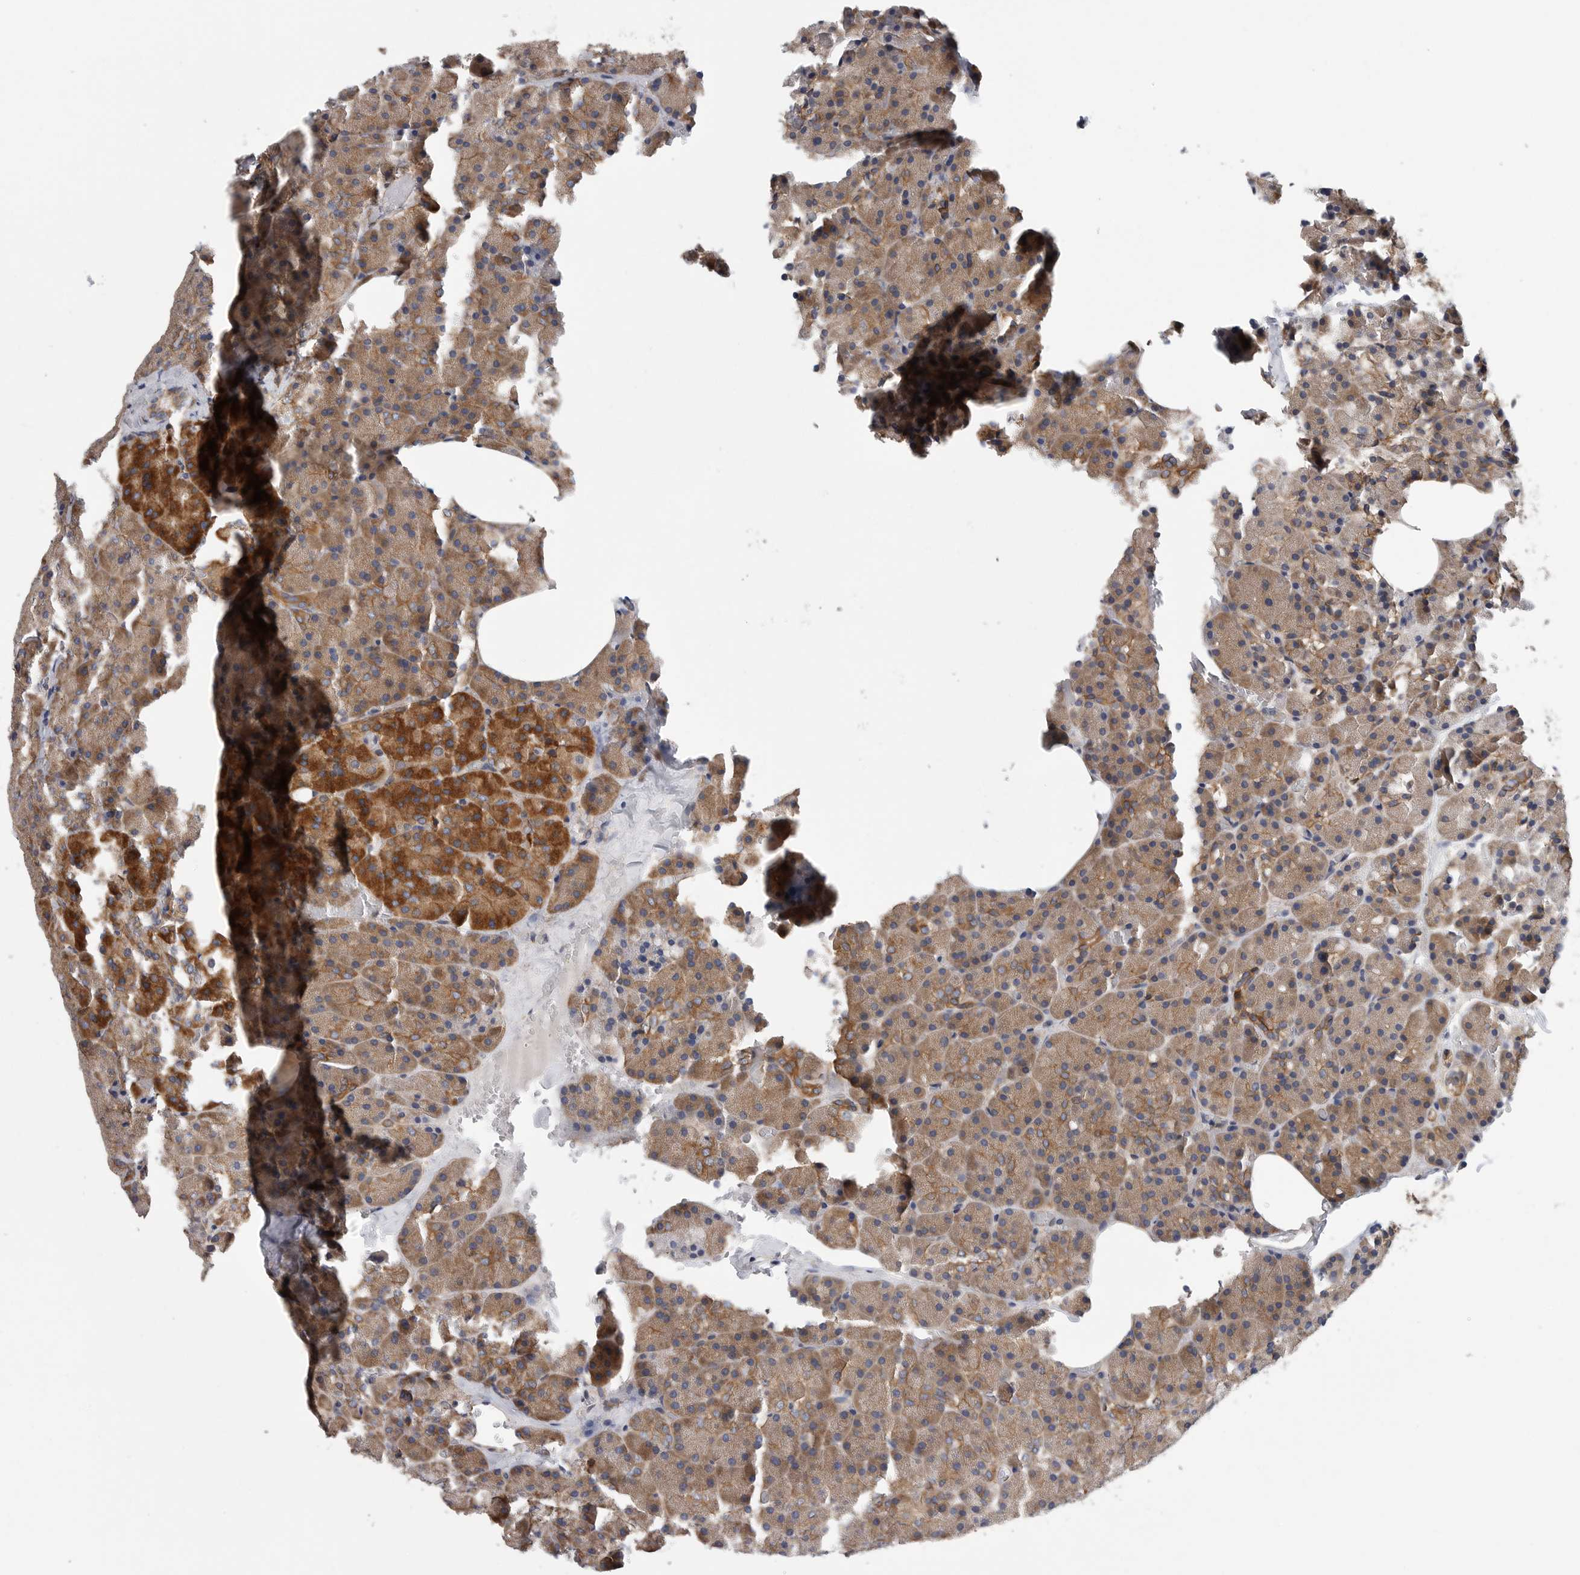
{"staining": {"intensity": "moderate", "quantity": ">75%", "location": "cytoplasmic/membranous"}, "tissue": "pancreas", "cell_type": "Exocrine glandular cells", "image_type": "normal", "snomed": [{"axis": "morphology", "description": "Normal tissue, NOS"}, {"axis": "morphology", "description": "Carcinoid, malignant, NOS"}, {"axis": "topography", "description": "Pancreas"}], "caption": "Protein analysis of normal pancreas shows moderate cytoplasmic/membranous expression in approximately >75% of exocrine glandular cells. The staining is performed using DAB (3,3'-diaminobenzidine) brown chromogen to label protein expression. The nuclei are counter-stained blue using hematoxylin.", "gene": "OXR1", "patient": {"sex": "female", "age": 35}}